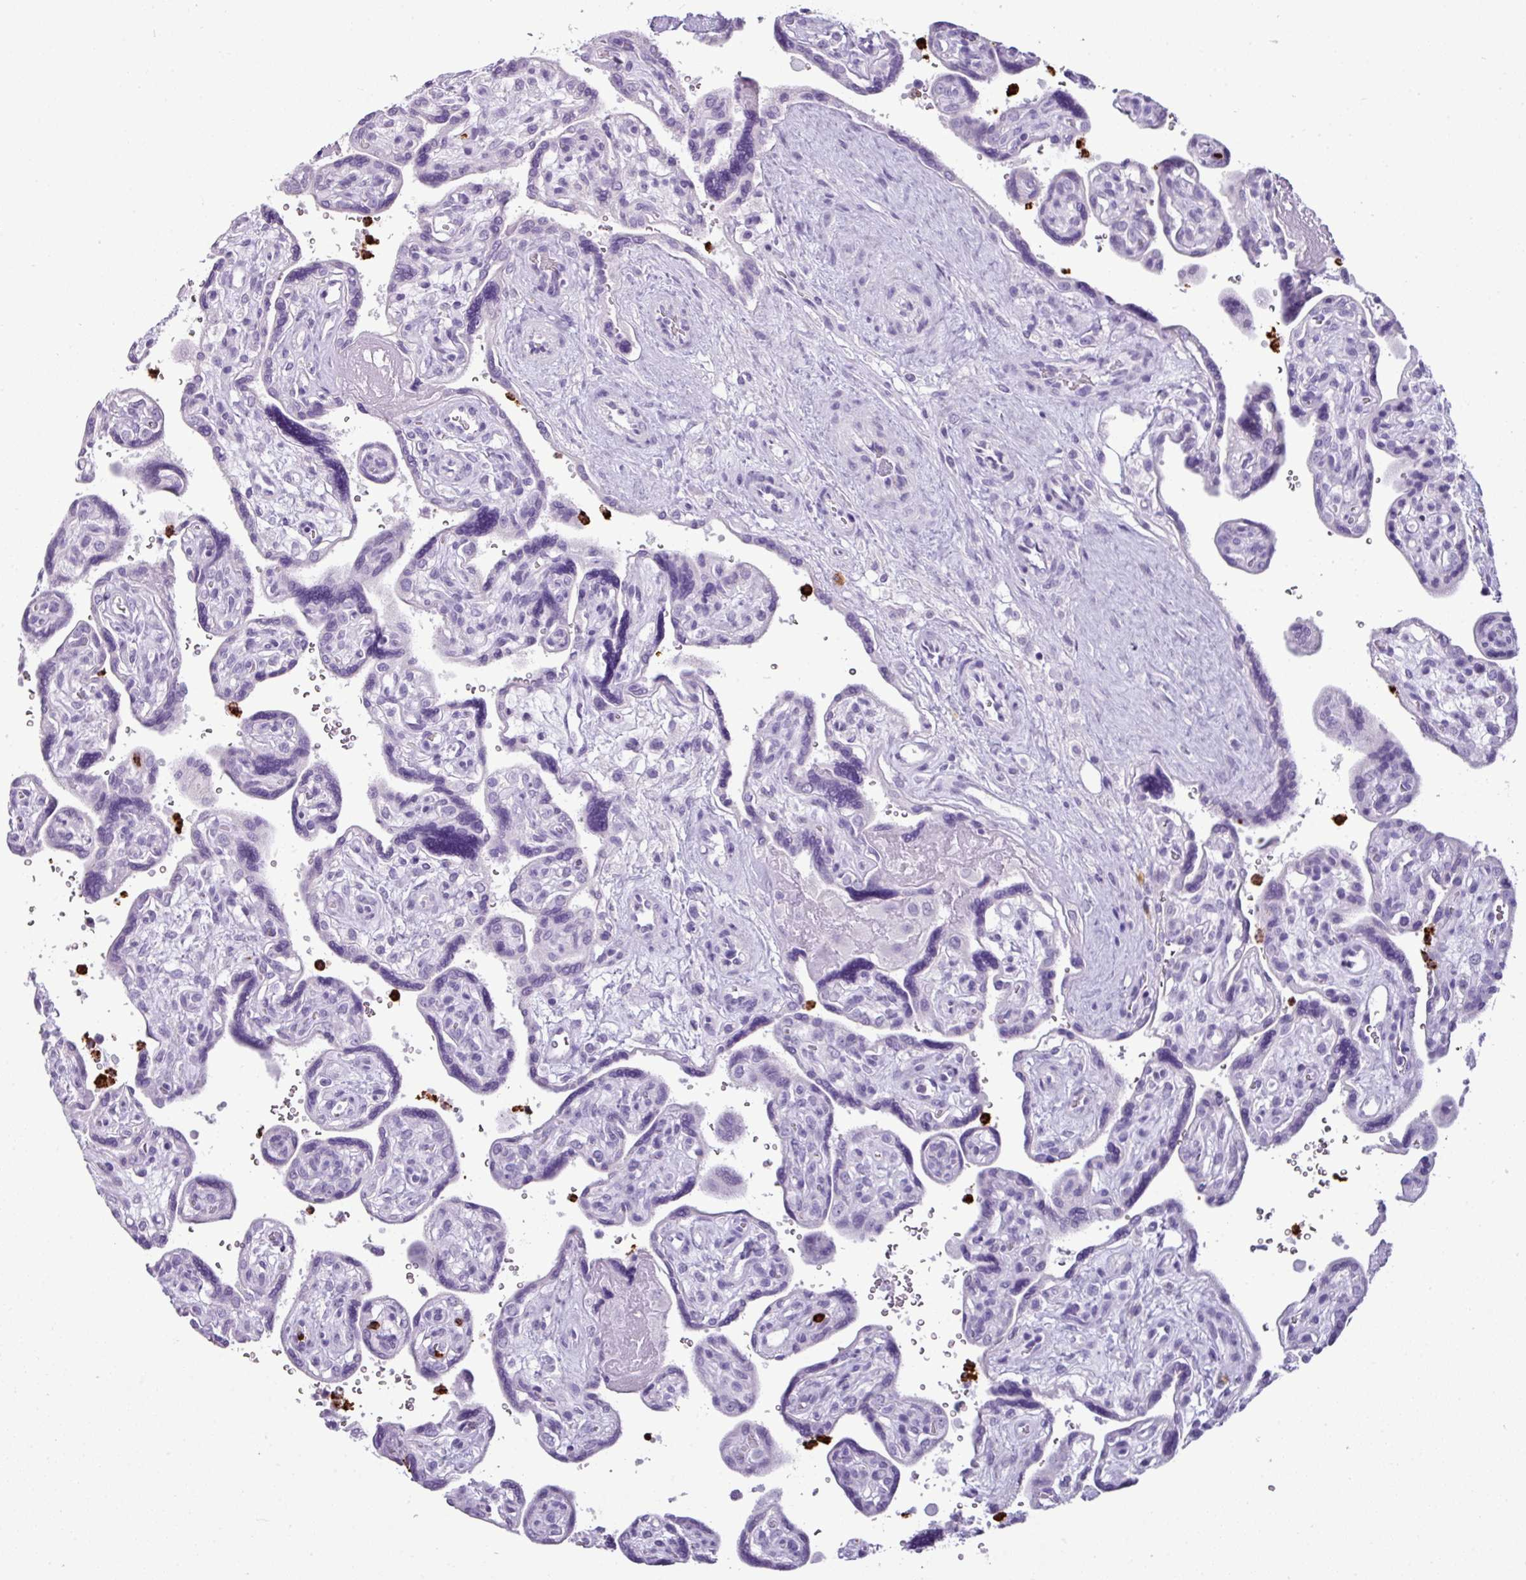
{"staining": {"intensity": "negative", "quantity": "none", "location": "none"}, "tissue": "placenta", "cell_type": "Decidual cells", "image_type": "normal", "snomed": [{"axis": "morphology", "description": "Normal tissue, NOS"}, {"axis": "topography", "description": "Placenta"}], "caption": "IHC of unremarkable placenta reveals no staining in decidual cells. (DAB (3,3'-diaminobenzidine) immunohistochemistry (IHC) with hematoxylin counter stain).", "gene": "CTSG", "patient": {"sex": "female", "age": 39}}